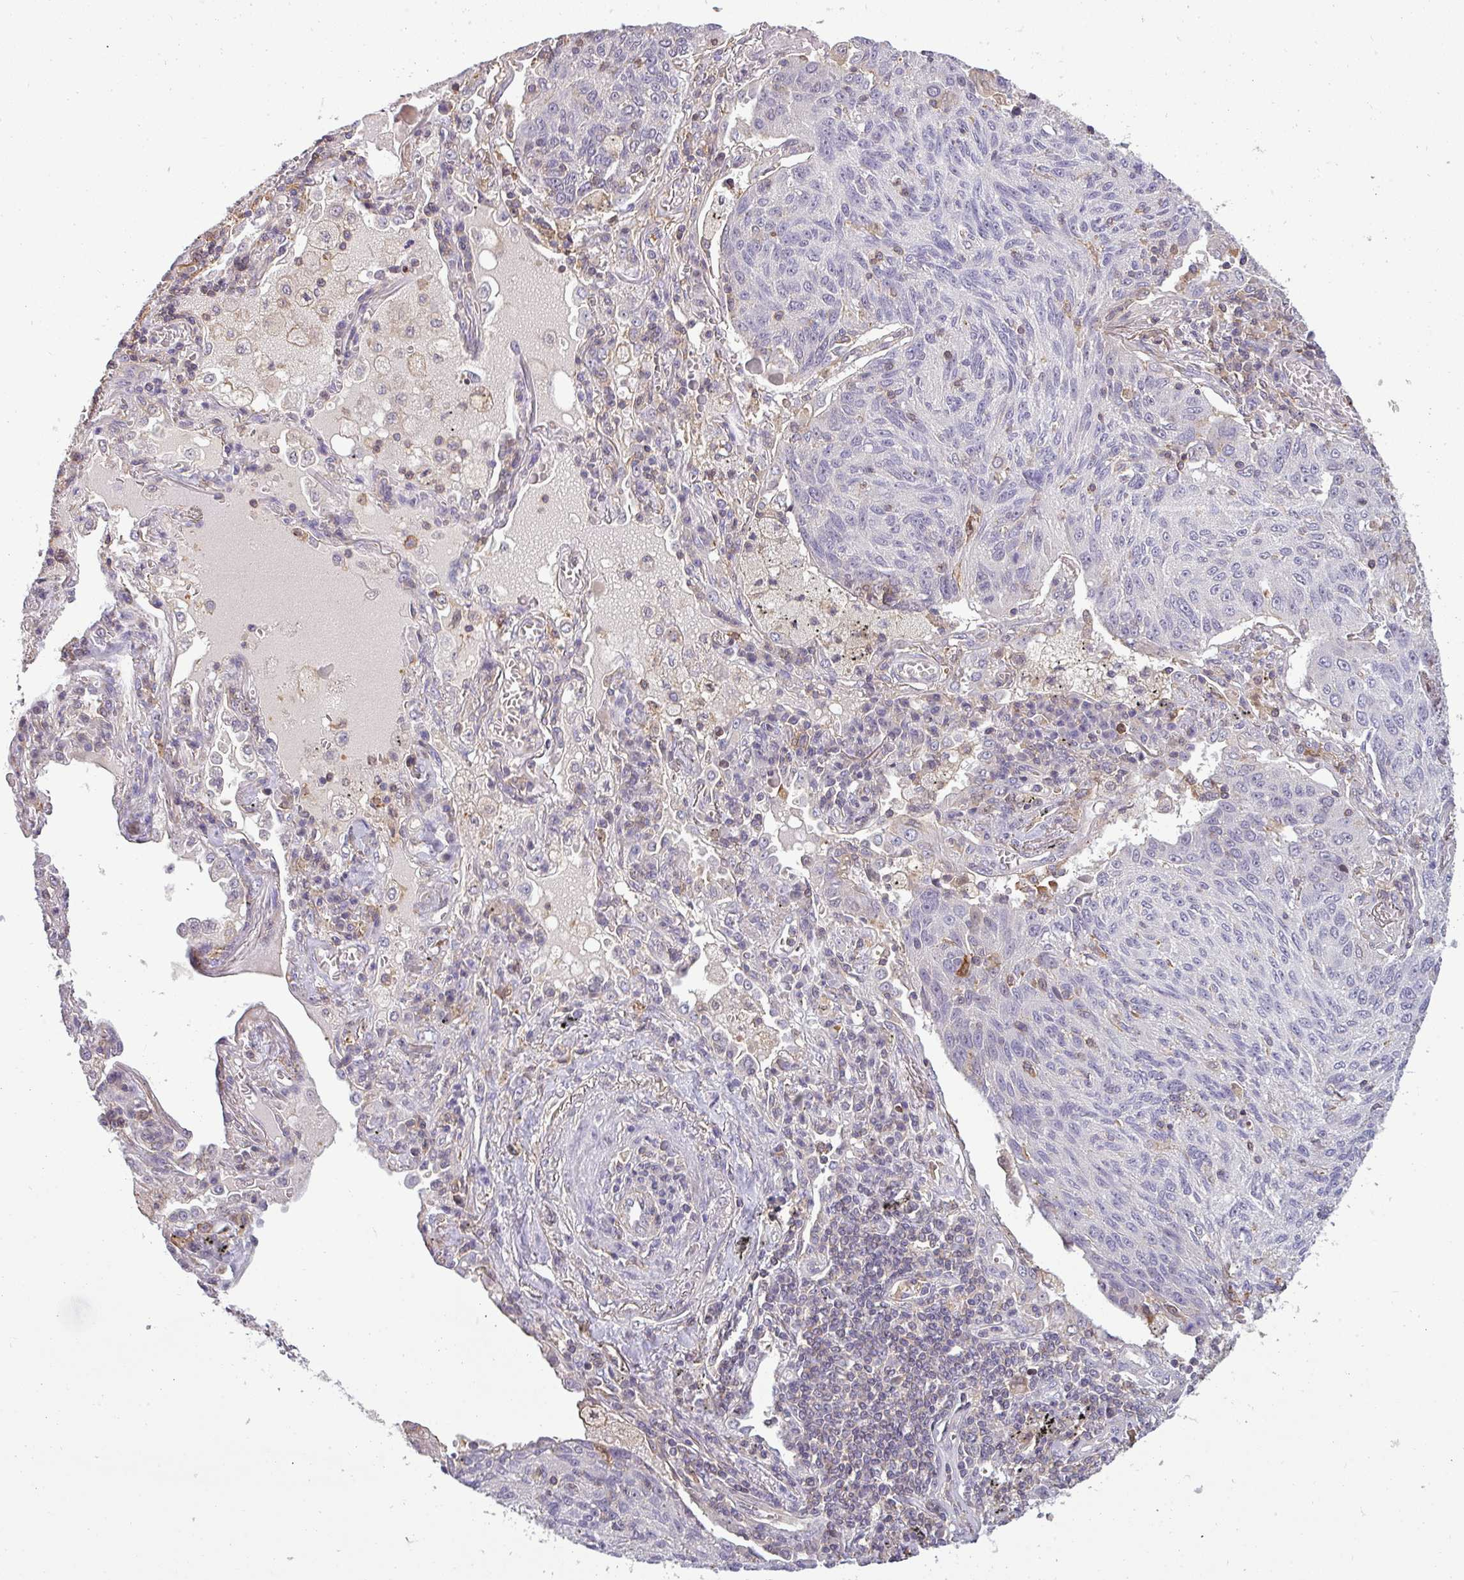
{"staining": {"intensity": "negative", "quantity": "none", "location": "none"}, "tissue": "lung cancer", "cell_type": "Tumor cells", "image_type": "cancer", "snomed": [{"axis": "morphology", "description": "Squamous cell carcinoma, NOS"}, {"axis": "topography", "description": "Lung"}], "caption": "Immunohistochemistry of lung cancer (squamous cell carcinoma) demonstrates no expression in tumor cells.", "gene": "ZNF835", "patient": {"sex": "female", "age": 66}}